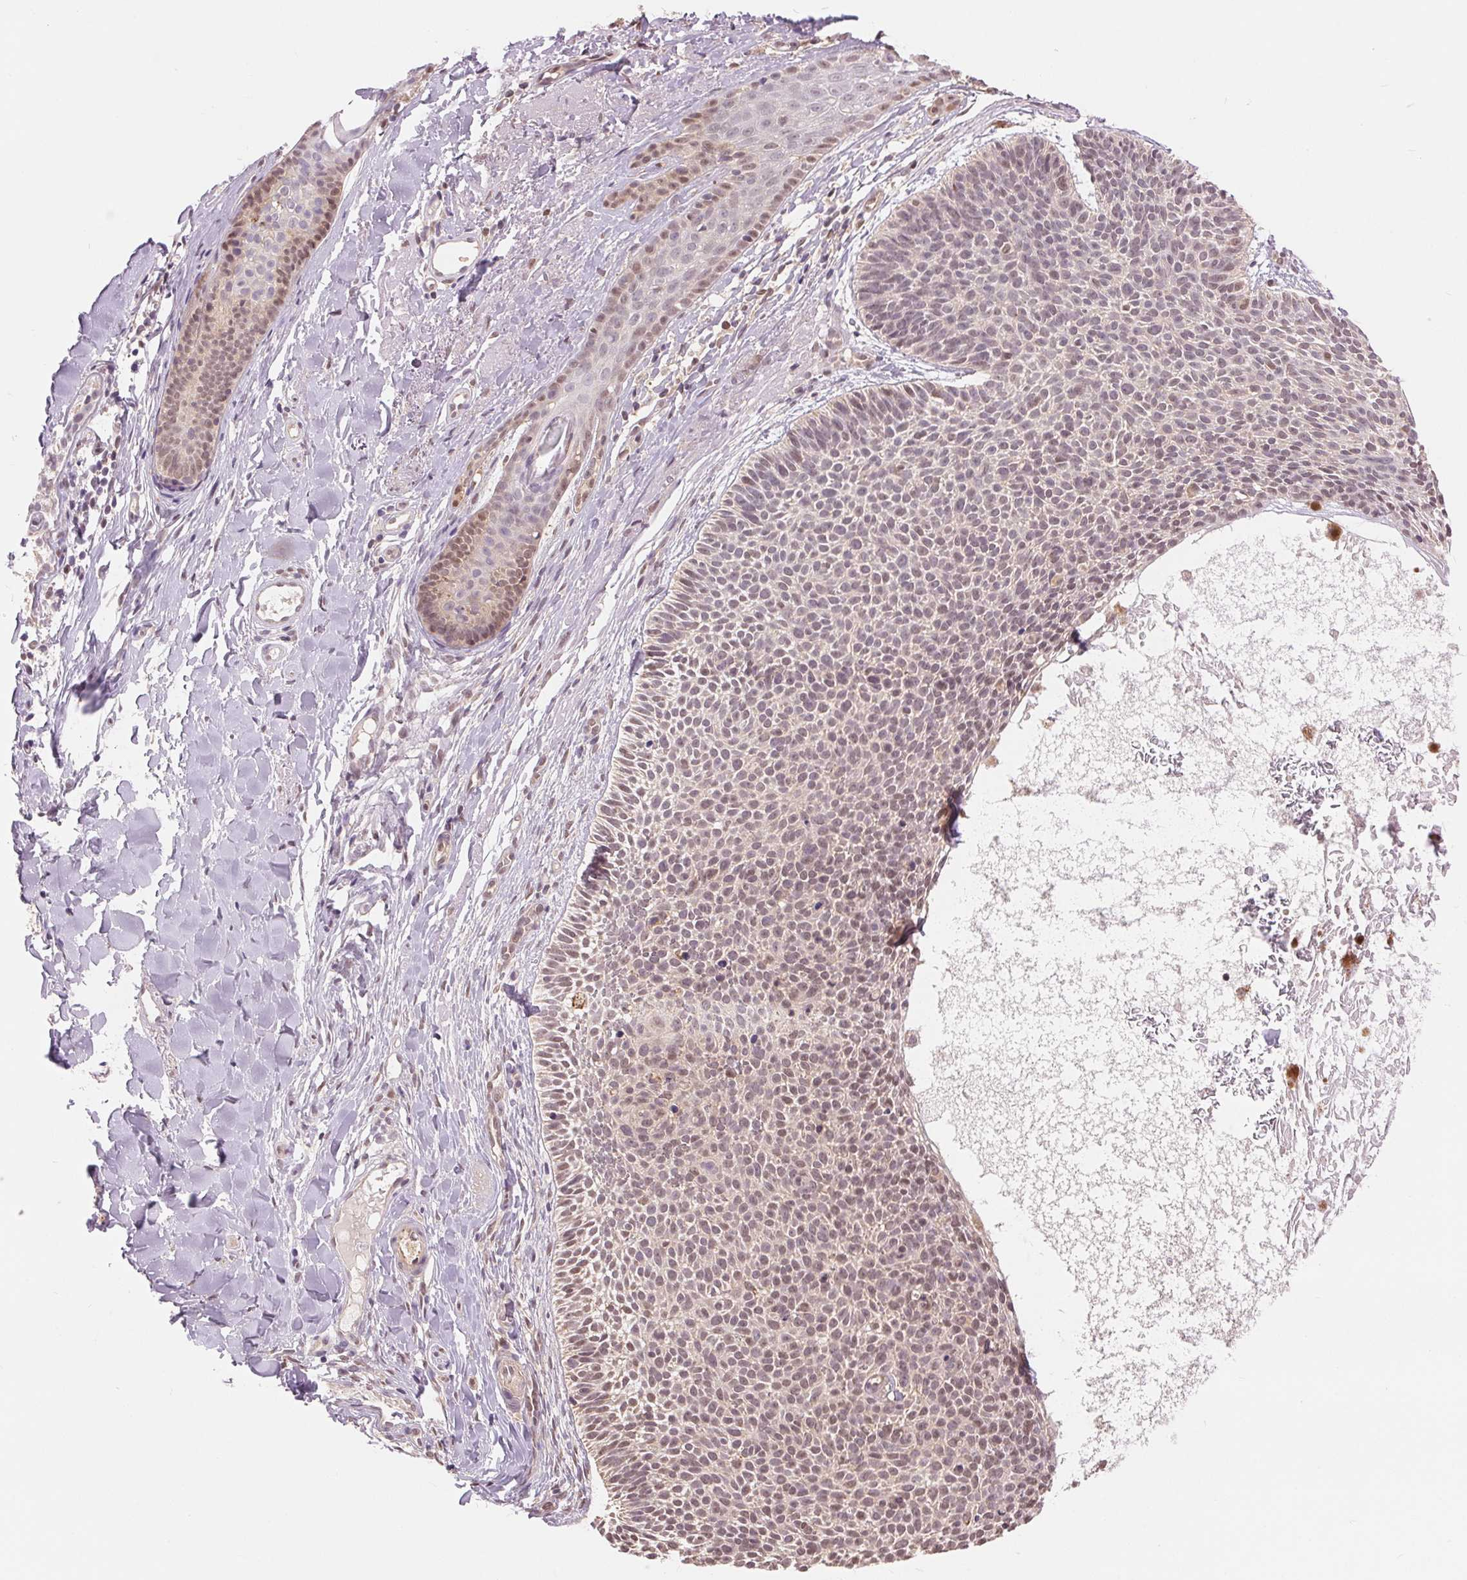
{"staining": {"intensity": "weak", "quantity": "25%-75%", "location": "nuclear"}, "tissue": "skin cancer", "cell_type": "Tumor cells", "image_type": "cancer", "snomed": [{"axis": "morphology", "description": "Basal cell carcinoma"}, {"axis": "topography", "description": "Skin"}], "caption": "The photomicrograph displays a brown stain indicating the presence of a protein in the nuclear of tumor cells in basal cell carcinoma (skin). The protein is shown in brown color, while the nuclei are stained blue.", "gene": "TMEM273", "patient": {"sex": "male", "age": 82}}